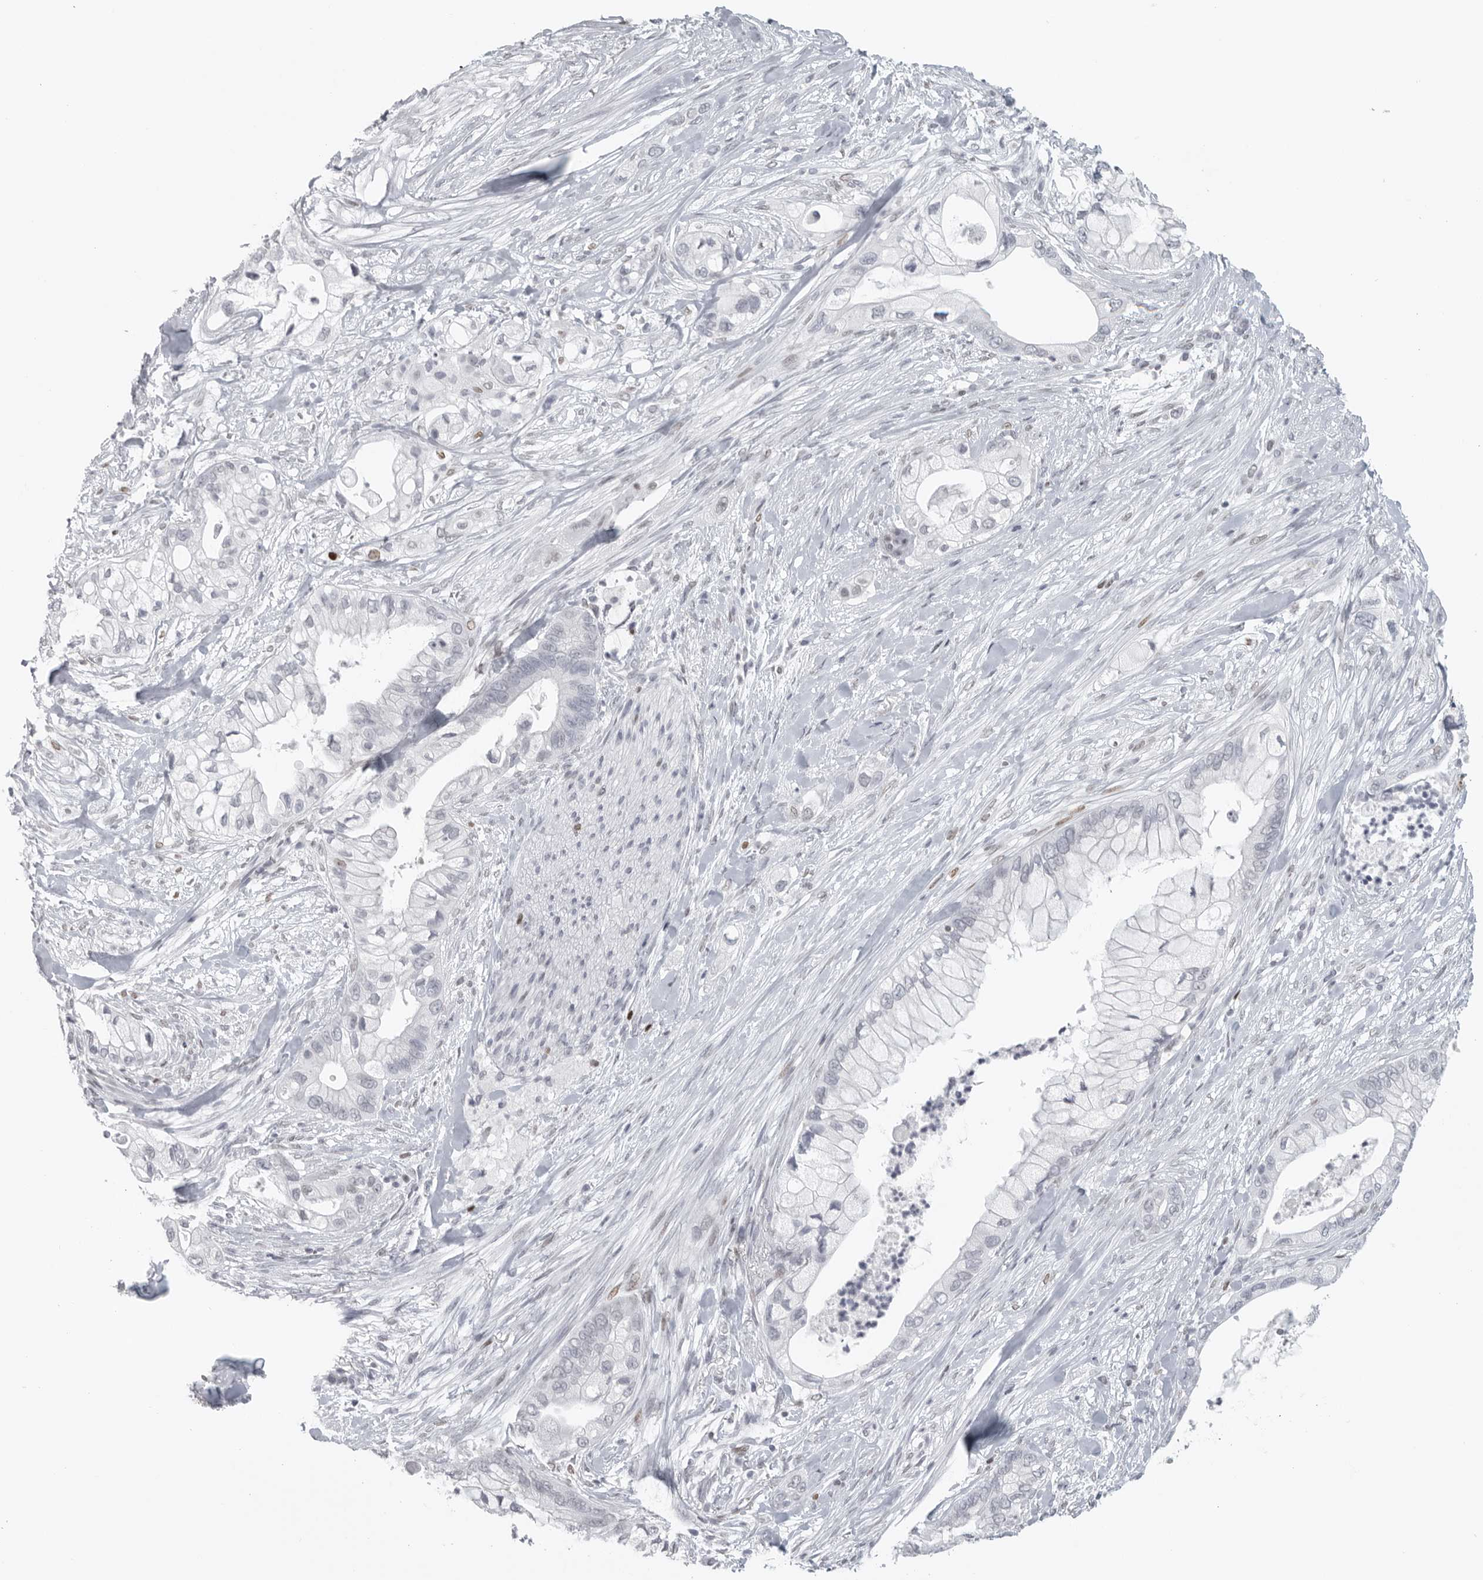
{"staining": {"intensity": "negative", "quantity": "none", "location": "none"}, "tissue": "pancreatic cancer", "cell_type": "Tumor cells", "image_type": "cancer", "snomed": [{"axis": "morphology", "description": "Adenocarcinoma, NOS"}, {"axis": "topography", "description": "Pancreas"}], "caption": "Immunohistochemistry (IHC) of human pancreatic cancer (adenocarcinoma) exhibits no positivity in tumor cells. (DAB IHC with hematoxylin counter stain).", "gene": "SATB2", "patient": {"sex": "male", "age": 53}}